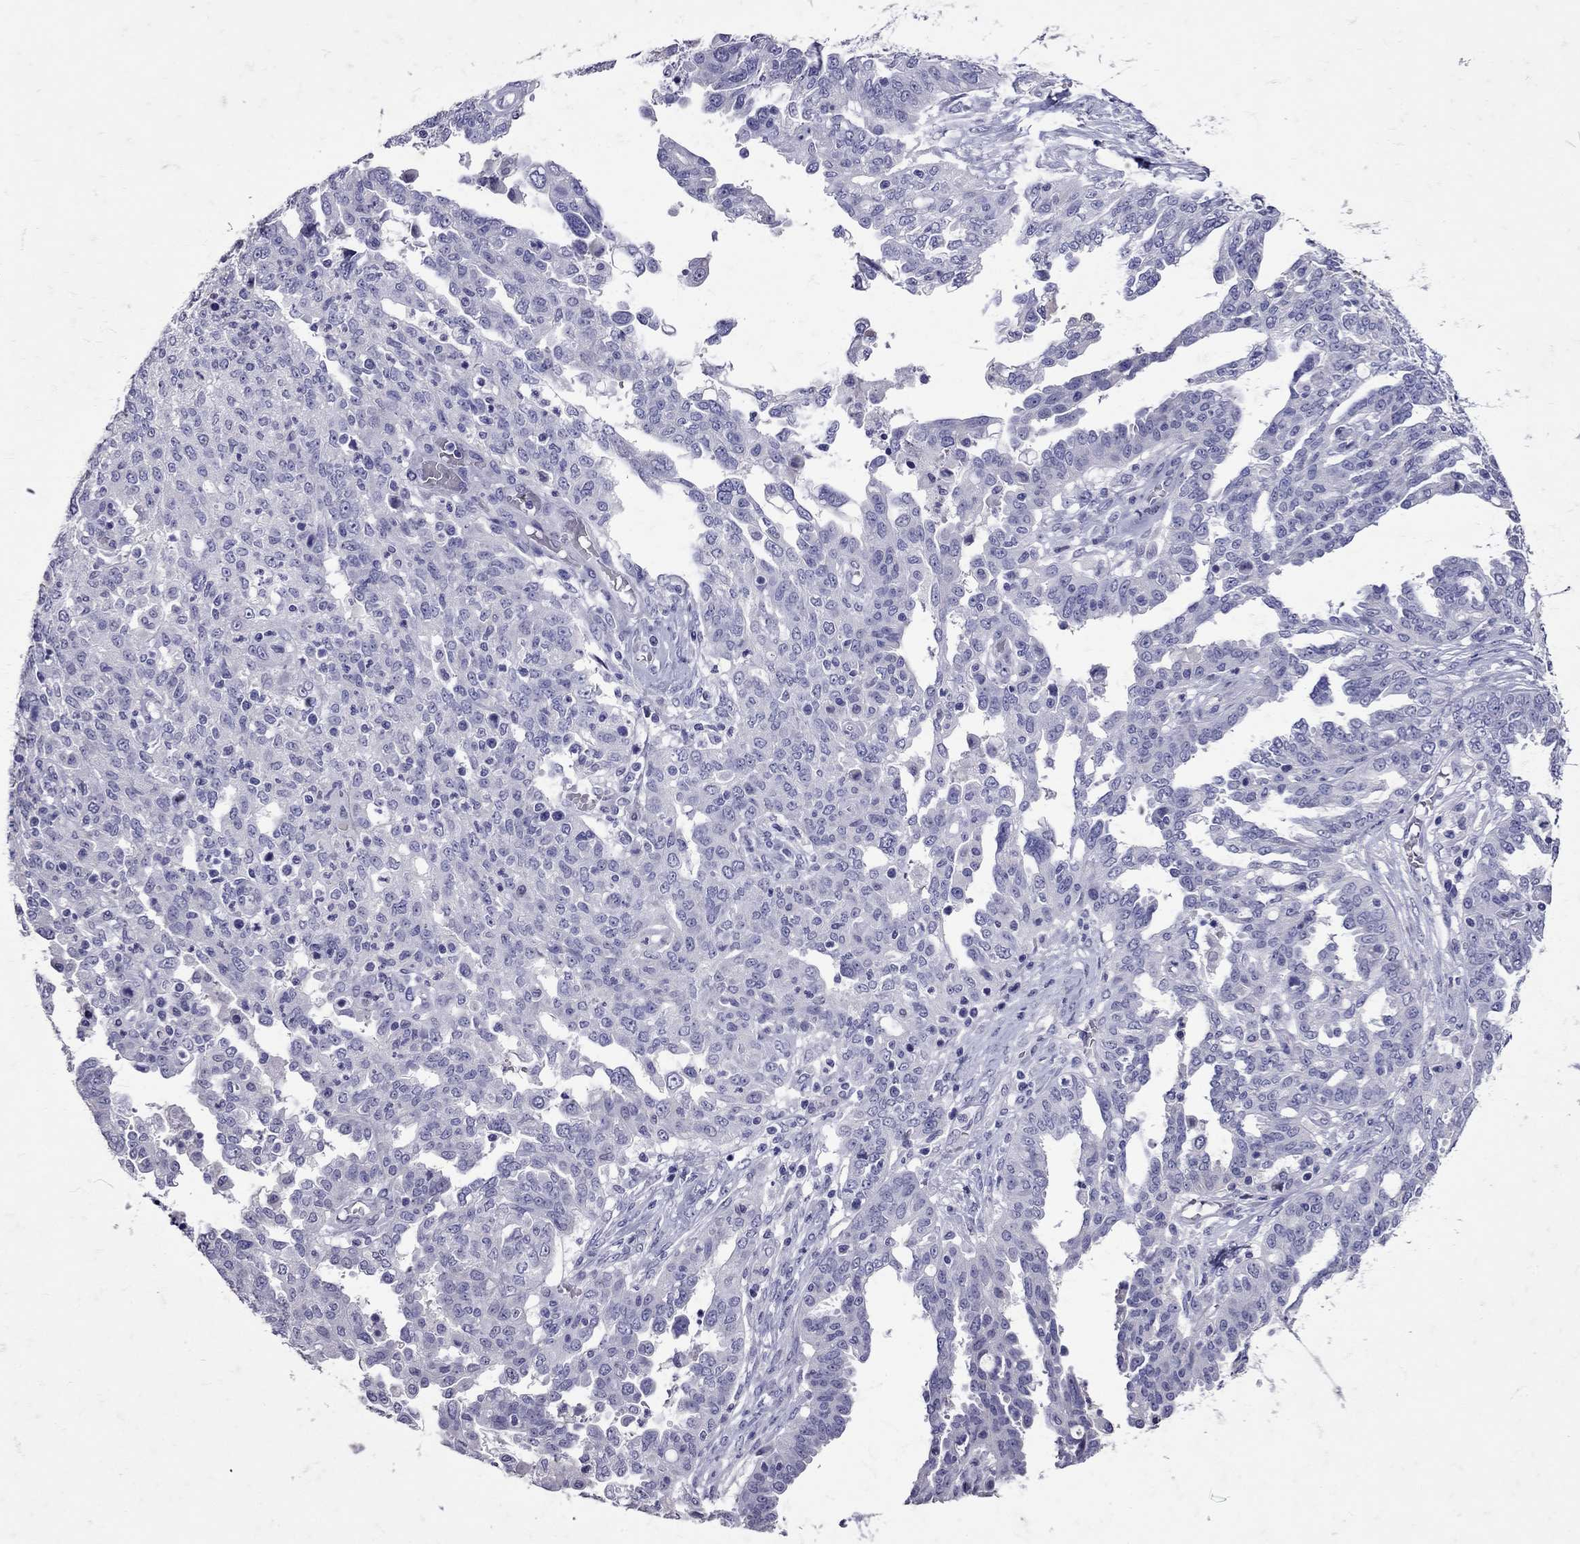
{"staining": {"intensity": "negative", "quantity": "none", "location": "none"}, "tissue": "ovarian cancer", "cell_type": "Tumor cells", "image_type": "cancer", "snomed": [{"axis": "morphology", "description": "Cystadenocarcinoma, serous, NOS"}, {"axis": "topography", "description": "Ovary"}], "caption": "This is an immunohistochemistry (IHC) micrograph of human ovarian cancer (serous cystadenocarcinoma). There is no expression in tumor cells.", "gene": "SST", "patient": {"sex": "female", "age": 67}}